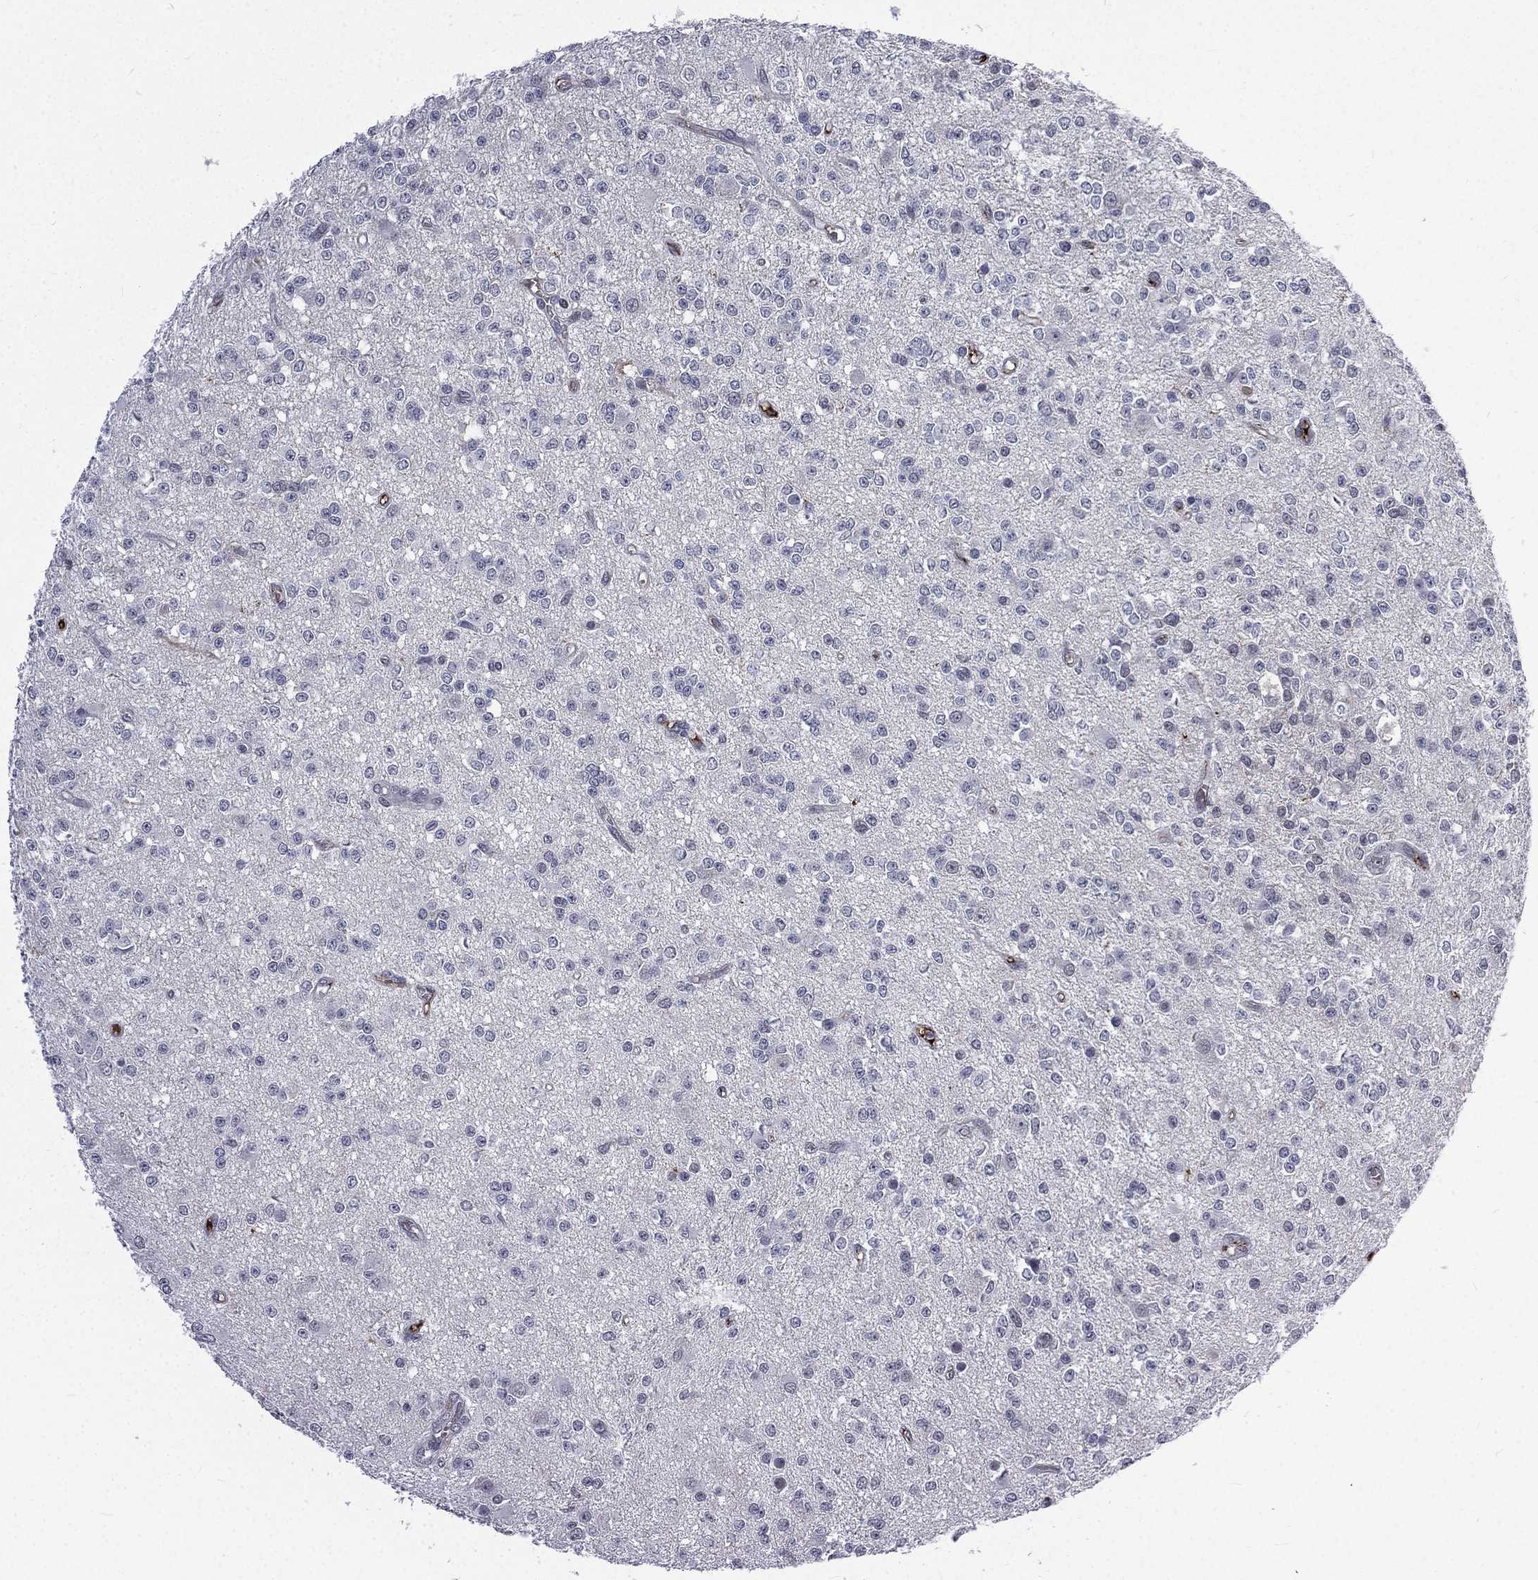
{"staining": {"intensity": "negative", "quantity": "none", "location": "none"}, "tissue": "glioma", "cell_type": "Tumor cells", "image_type": "cancer", "snomed": [{"axis": "morphology", "description": "Glioma, malignant, Low grade"}, {"axis": "topography", "description": "Brain"}], "caption": "This is a image of IHC staining of malignant glioma (low-grade), which shows no expression in tumor cells.", "gene": "FGG", "patient": {"sex": "female", "age": 45}}